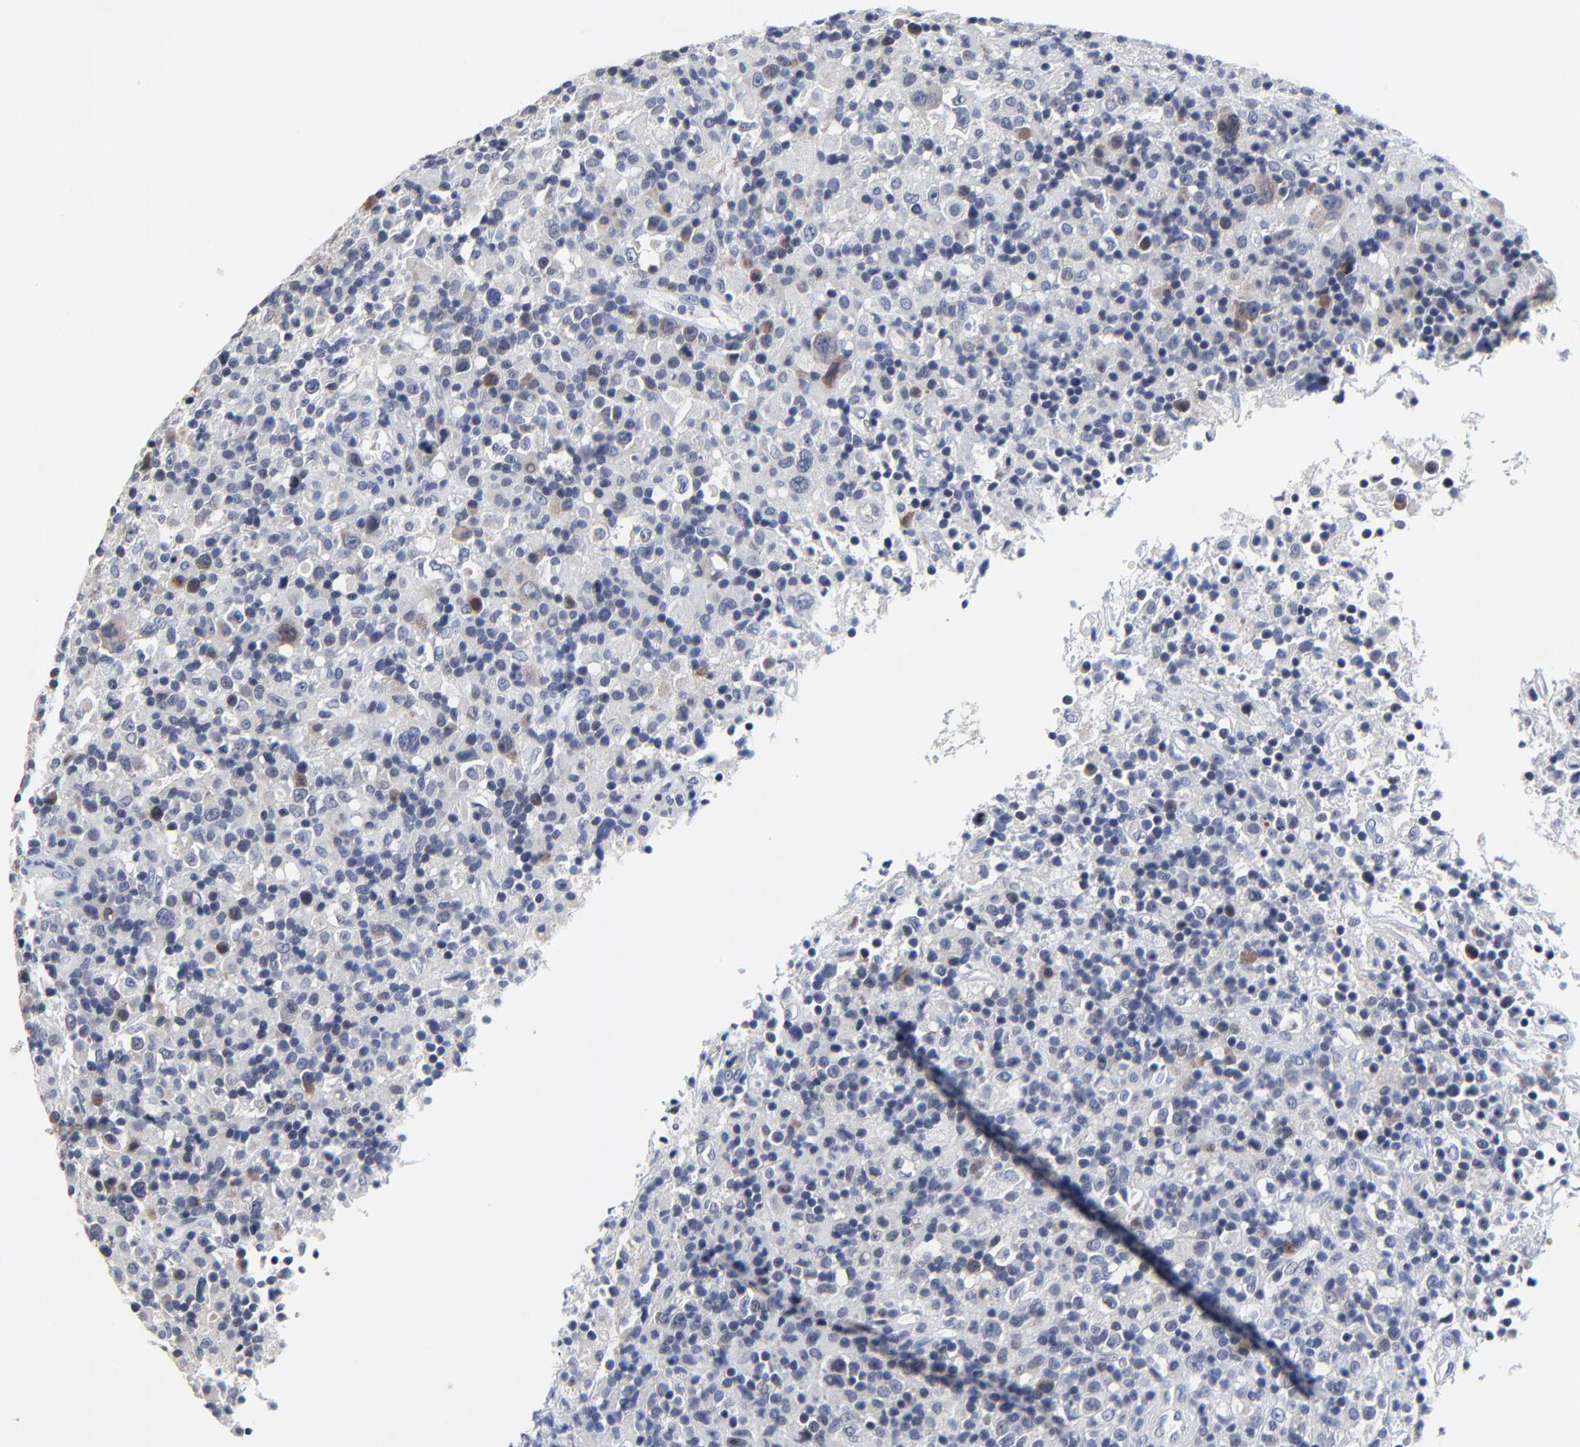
{"staining": {"intensity": "negative", "quantity": "none", "location": "none"}, "tissue": "lymphoma", "cell_type": "Tumor cells", "image_type": "cancer", "snomed": [{"axis": "morphology", "description": "Hodgkin's disease, NOS"}, {"axis": "topography", "description": "Lymph node"}], "caption": "Tumor cells are negative for brown protein staining in Hodgkin's disease.", "gene": "NLGN3", "patient": {"sex": "male", "age": 46}}